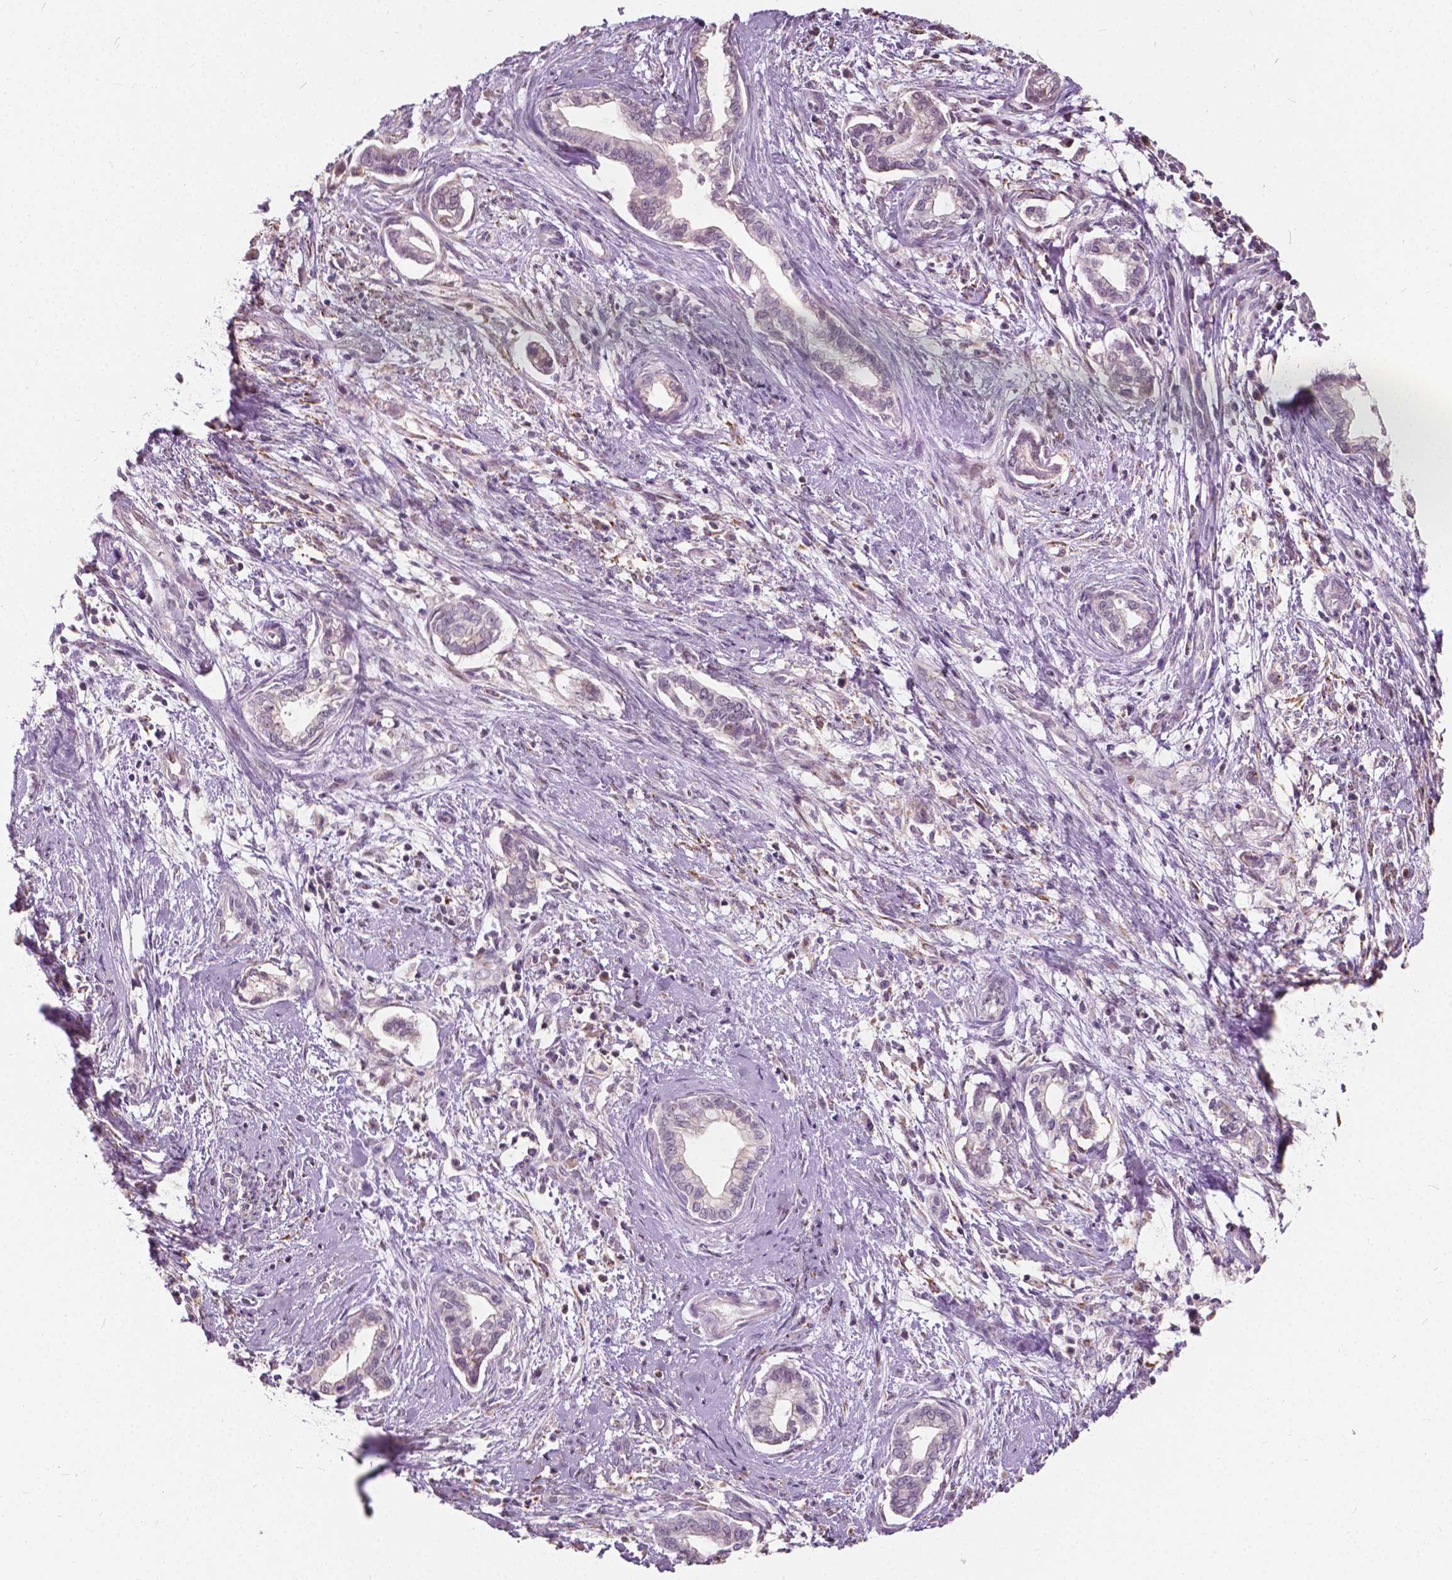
{"staining": {"intensity": "weak", "quantity": "25%-75%", "location": "cytoplasmic/membranous,nuclear"}, "tissue": "cervical cancer", "cell_type": "Tumor cells", "image_type": "cancer", "snomed": [{"axis": "morphology", "description": "Adenocarcinoma, NOS"}, {"axis": "topography", "description": "Cervix"}], "caption": "This histopathology image exhibits immunohistochemistry (IHC) staining of human cervical adenocarcinoma, with low weak cytoplasmic/membranous and nuclear staining in approximately 25%-75% of tumor cells.", "gene": "DLX6", "patient": {"sex": "female", "age": 62}}